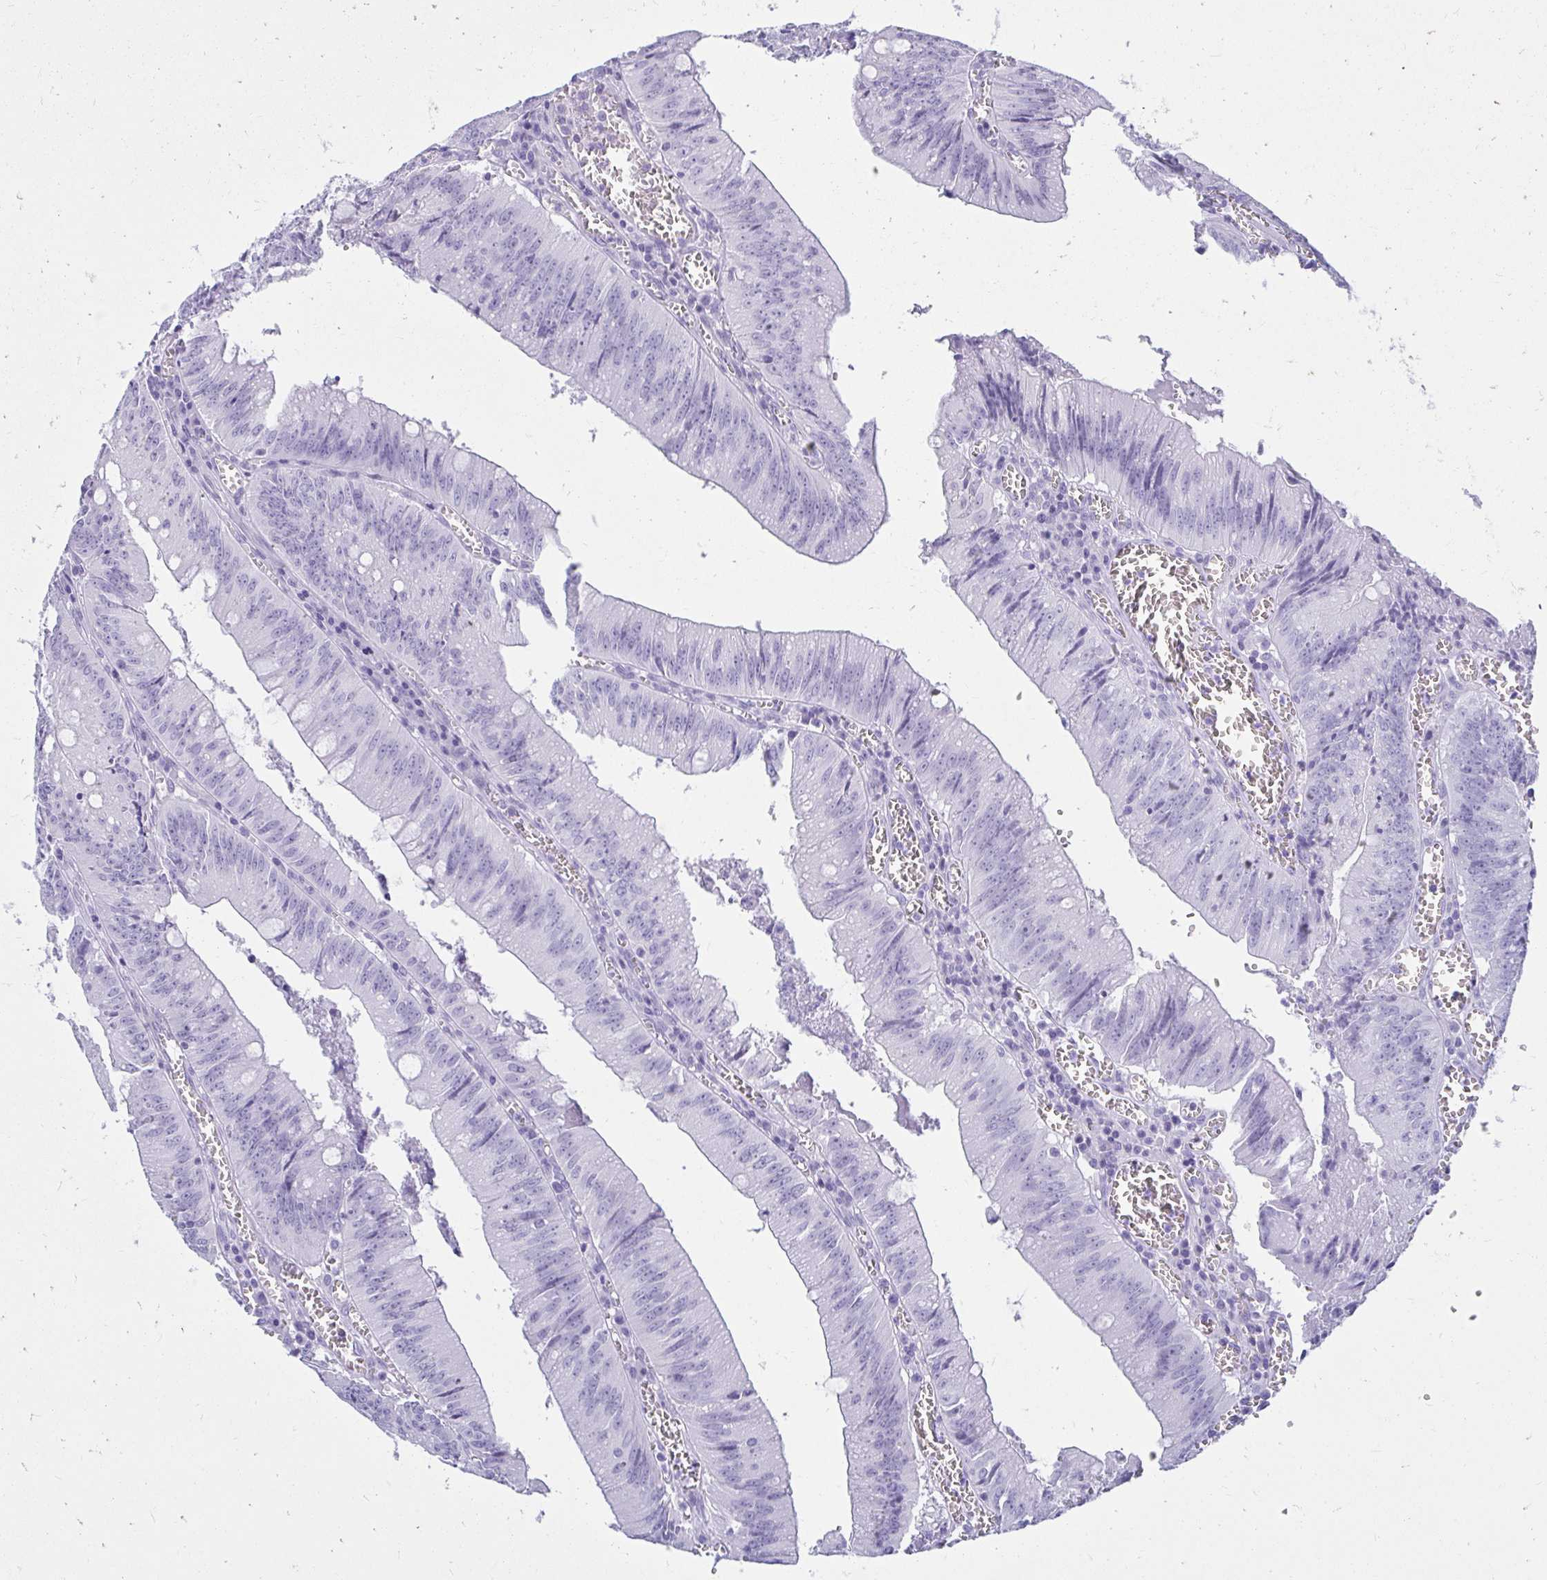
{"staining": {"intensity": "negative", "quantity": "none", "location": "none"}, "tissue": "colorectal cancer", "cell_type": "Tumor cells", "image_type": "cancer", "snomed": [{"axis": "morphology", "description": "Adenocarcinoma, NOS"}, {"axis": "topography", "description": "Rectum"}], "caption": "DAB (3,3'-diaminobenzidine) immunohistochemical staining of human colorectal cancer shows no significant positivity in tumor cells.", "gene": "OR10R2", "patient": {"sex": "female", "age": 81}}